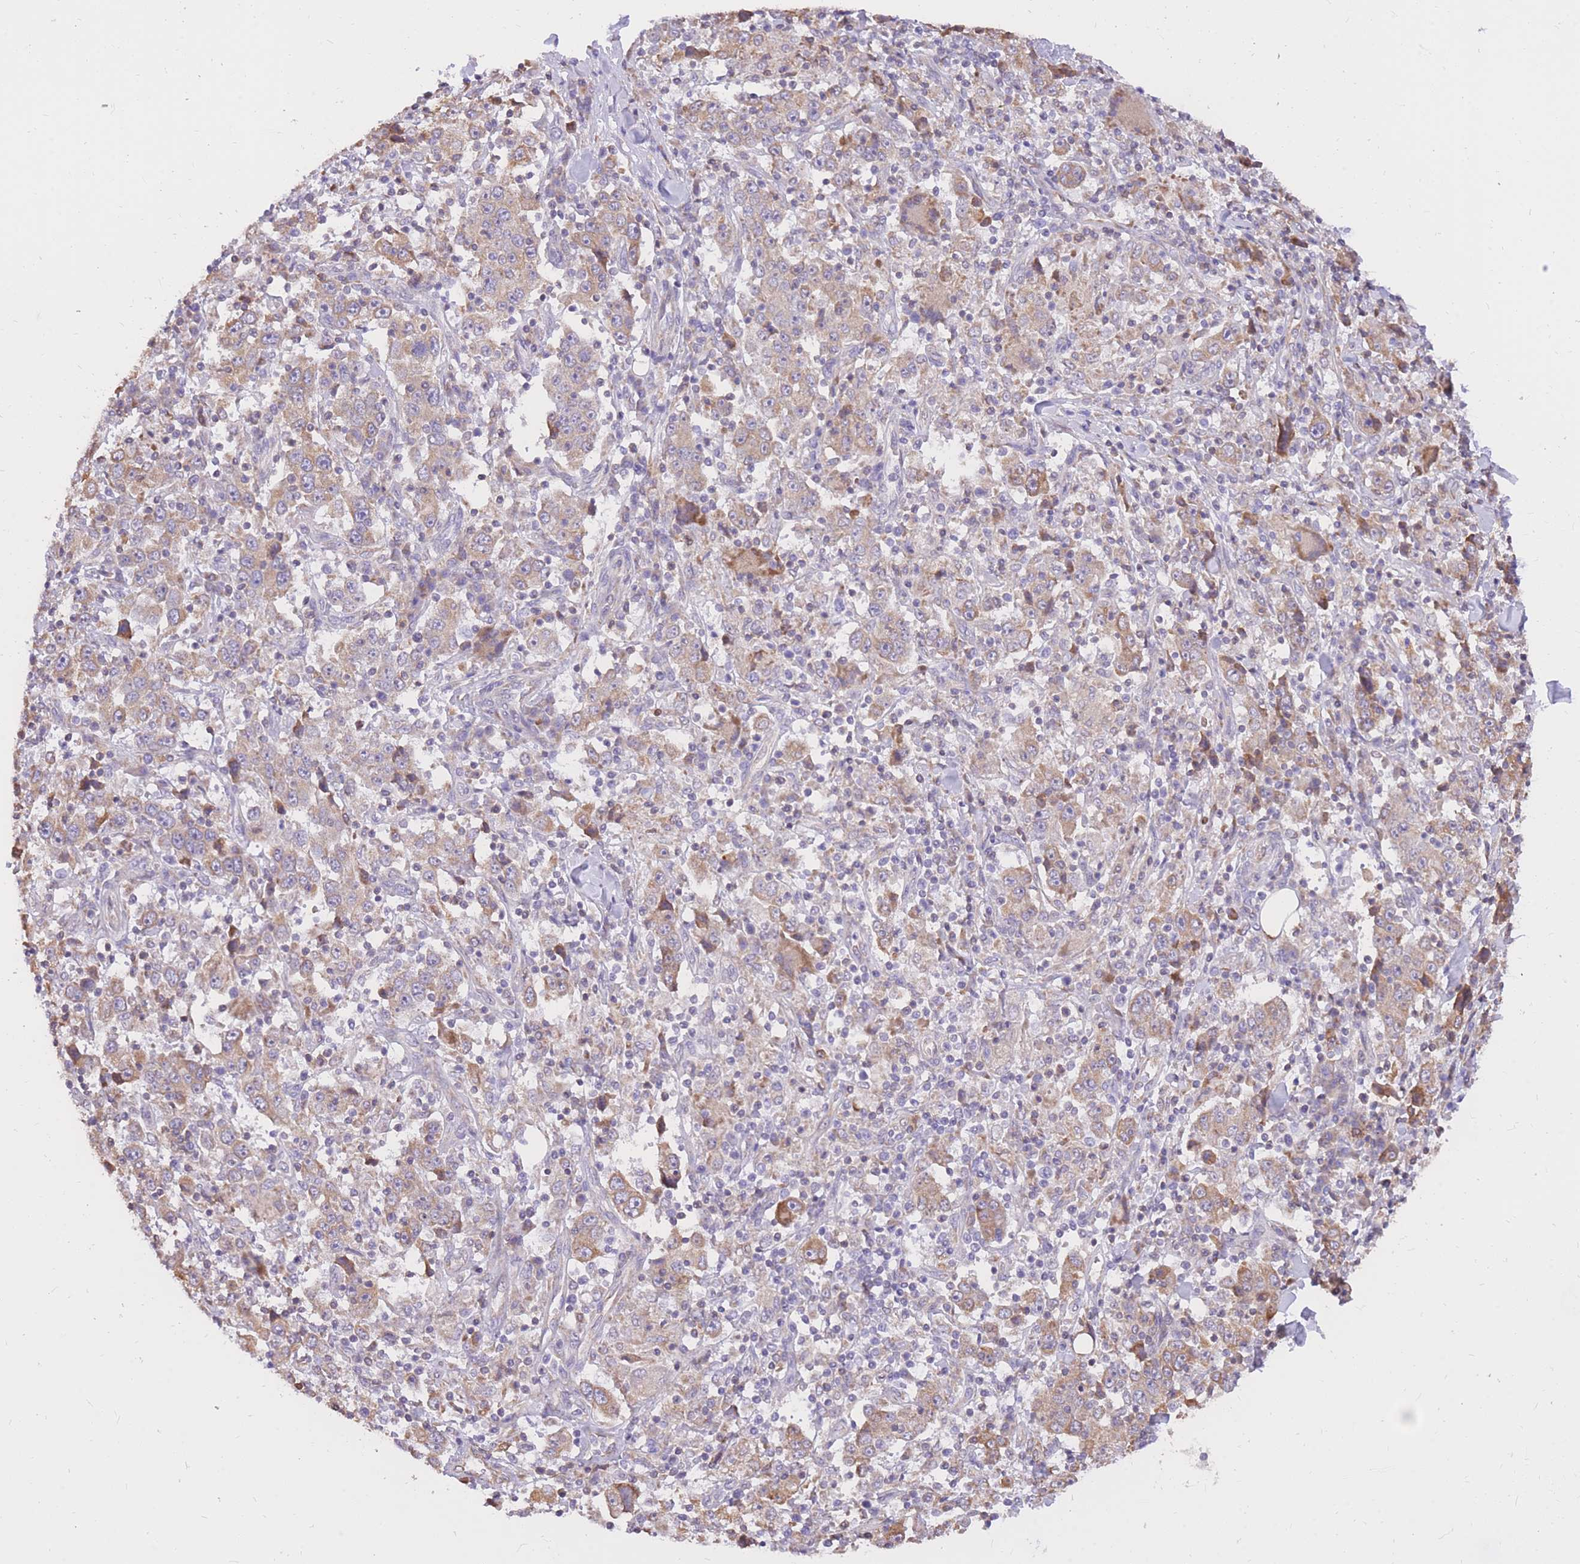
{"staining": {"intensity": "moderate", "quantity": "25%-75%", "location": "cytoplasmic/membranous"}, "tissue": "stomach cancer", "cell_type": "Tumor cells", "image_type": "cancer", "snomed": [{"axis": "morphology", "description": "Normal tissue, NOS"}, {"axis": "morphology", "description": "Adenocarcinoma, NOS"}, {"axis": "topography", "description": "Stomach, upper"}, {"axis": "topography", "description": "Stomach"}], "caption": "A high-resolution photomicrograph shows IHC staining of adenocarcinoma (stomach), which exhibits moderate cytoplasmic/membranous positivity in about 25%-75% of tumor cells.", "gene": "TOPAZ1", "patient": {"sex": "male", "age": 59}}